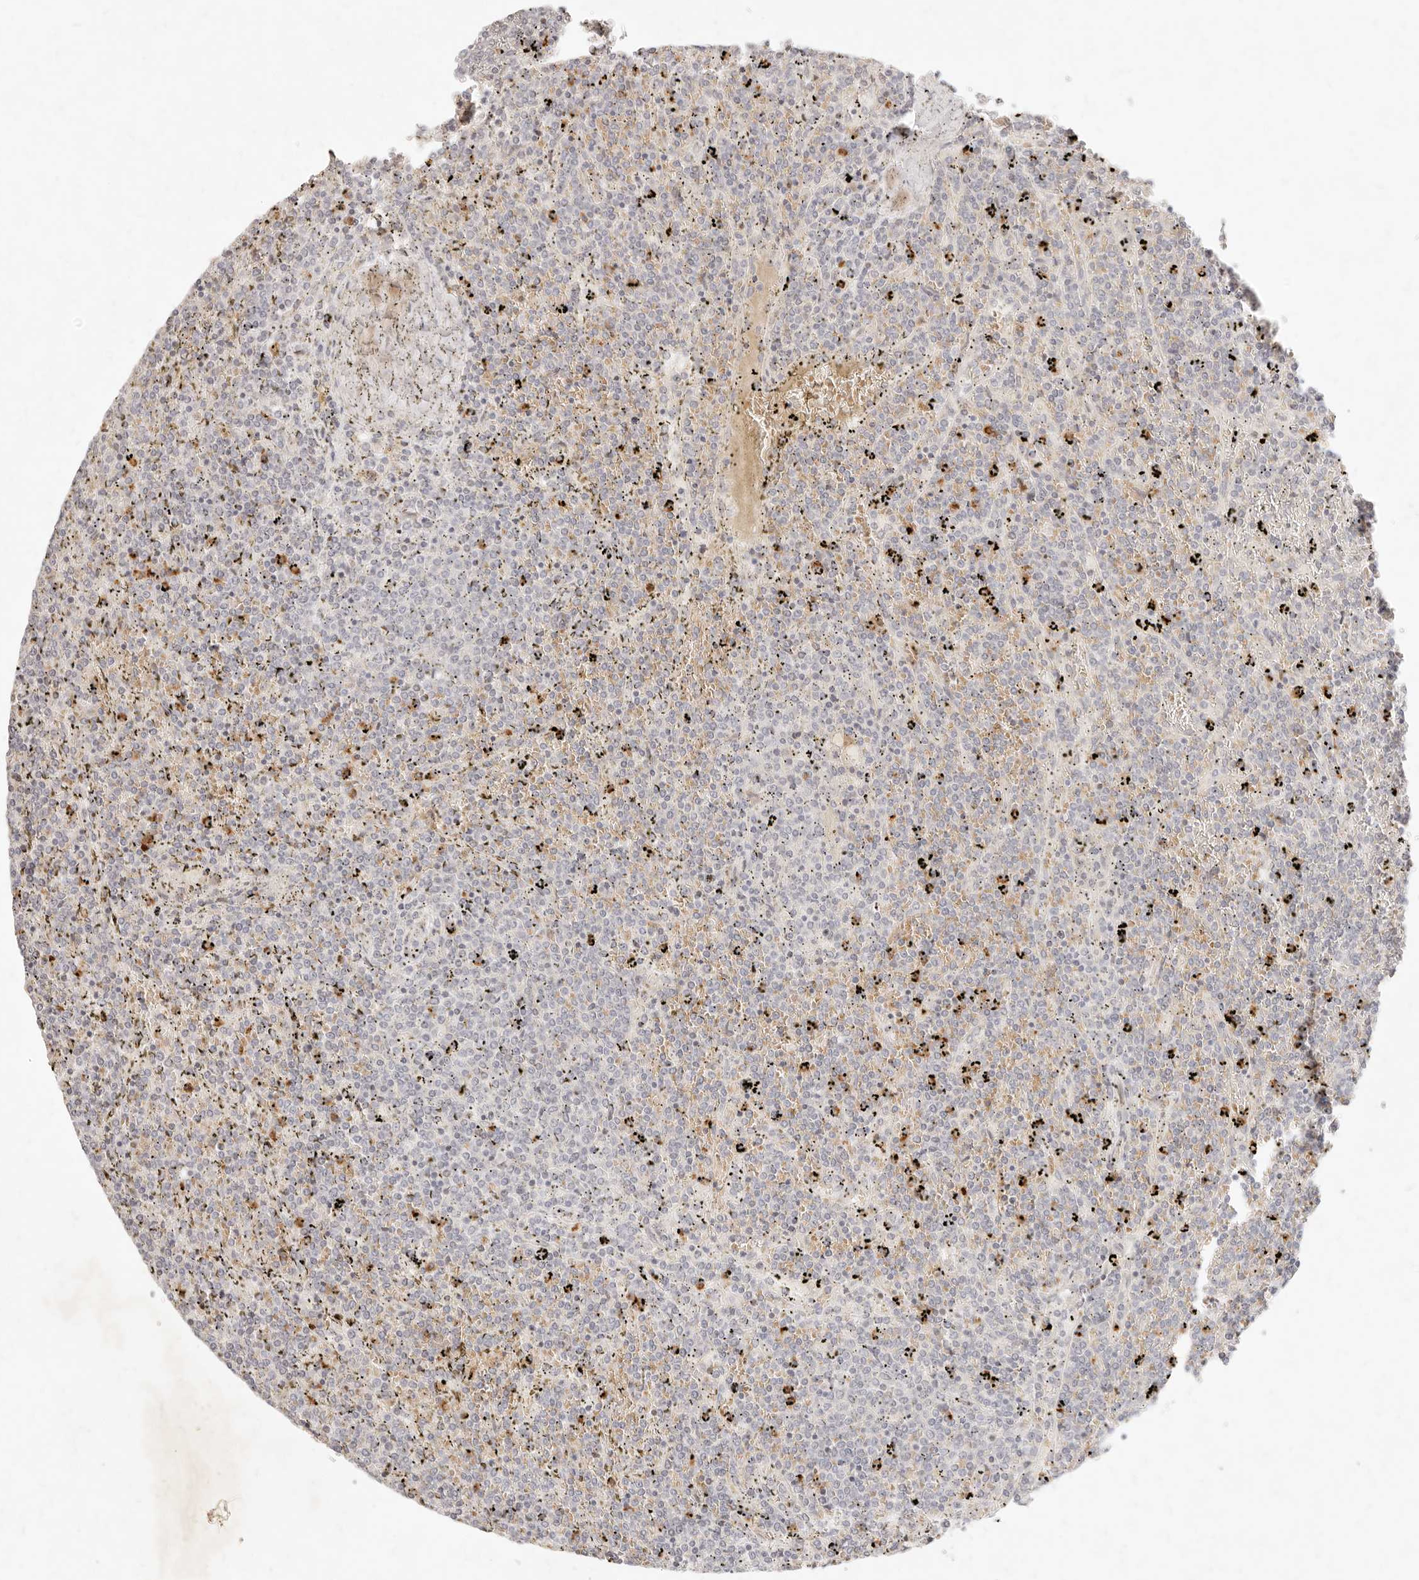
{"staining": {"intensity": "negative", "quantity": "none", "location": "none"}, "tissue": "lymphoma", "cell_type": "Tumor cells", "image_type": "cancer", "snomed": [{"axis": "morphology", "description": "Malignant lymphoma, non-Hodgkin's type, Low grade"}, {"axis": "topography", "description": "Spleen"}], "caption": "Protein analysis of malignant lymphoma, non-Hodgkin's type (low-grade) reveals no significant staining in tumor cells. (Stains: DAB IHC with hematoxylin counter stain, Microscopy: brightfield microscopy at high magnification).", "gene": "ASCL3", "patient": {"sex": "female", "age": 19}}